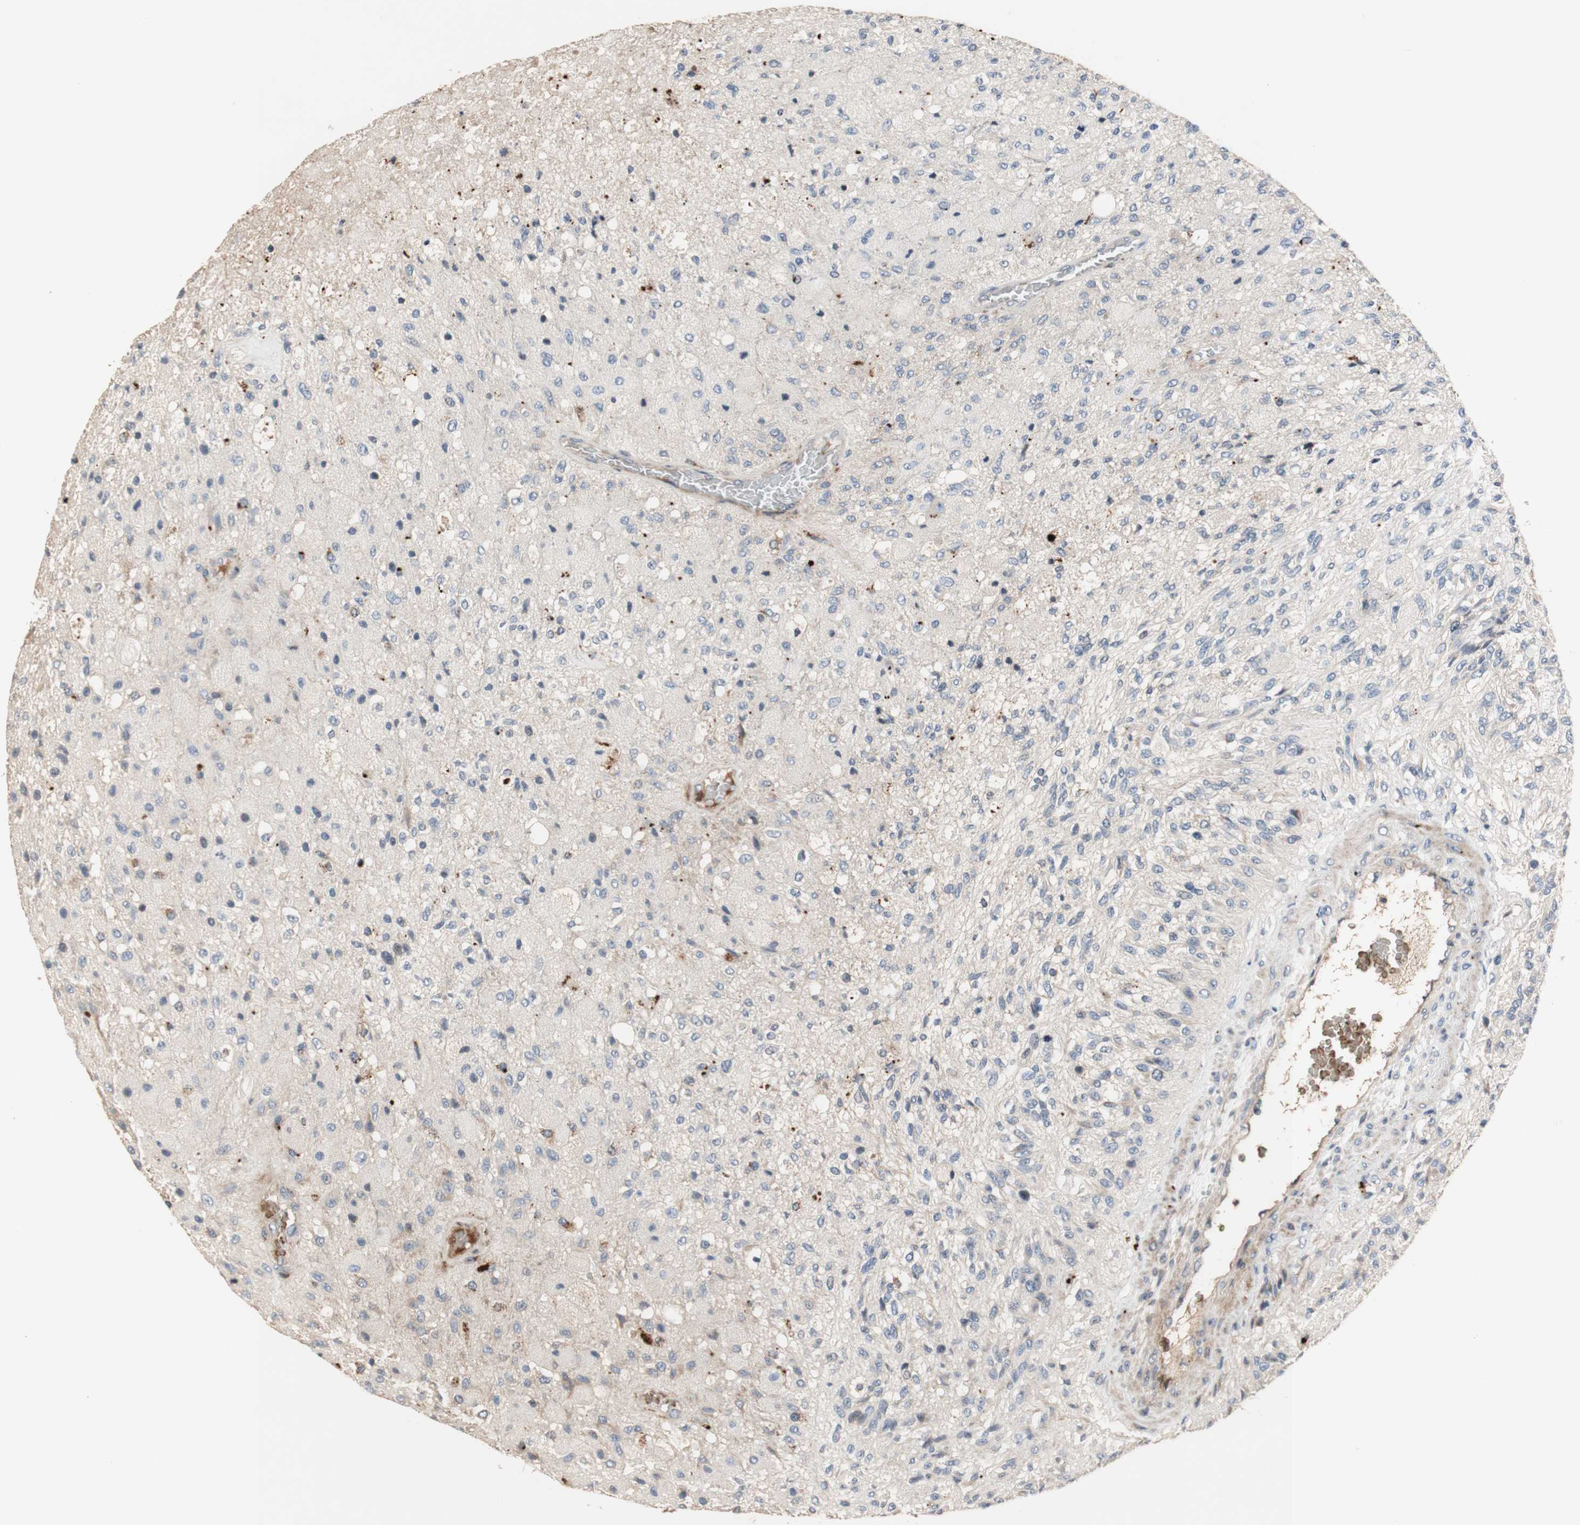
{"staining": {"intensity": "negative", "quantity": "none", "location": "none"}, "tissue": "glioma", "cell_type": "Tumor cells", "image_type": "cancer", "snomed": [{"axis": "morphology", "description": "Normal tissue, NOS"}, {"axis": "morphology", "description": "Glioma, malignant, High grade"}, {"axis": "topography", "description": "Cerebral cortex"}], "caption": "IHC of malignant glioma (high-grade) demonstrates no positivity in tumor cells.", "gene": "CDON", "patient": {"sex": "male", "age": 77}}